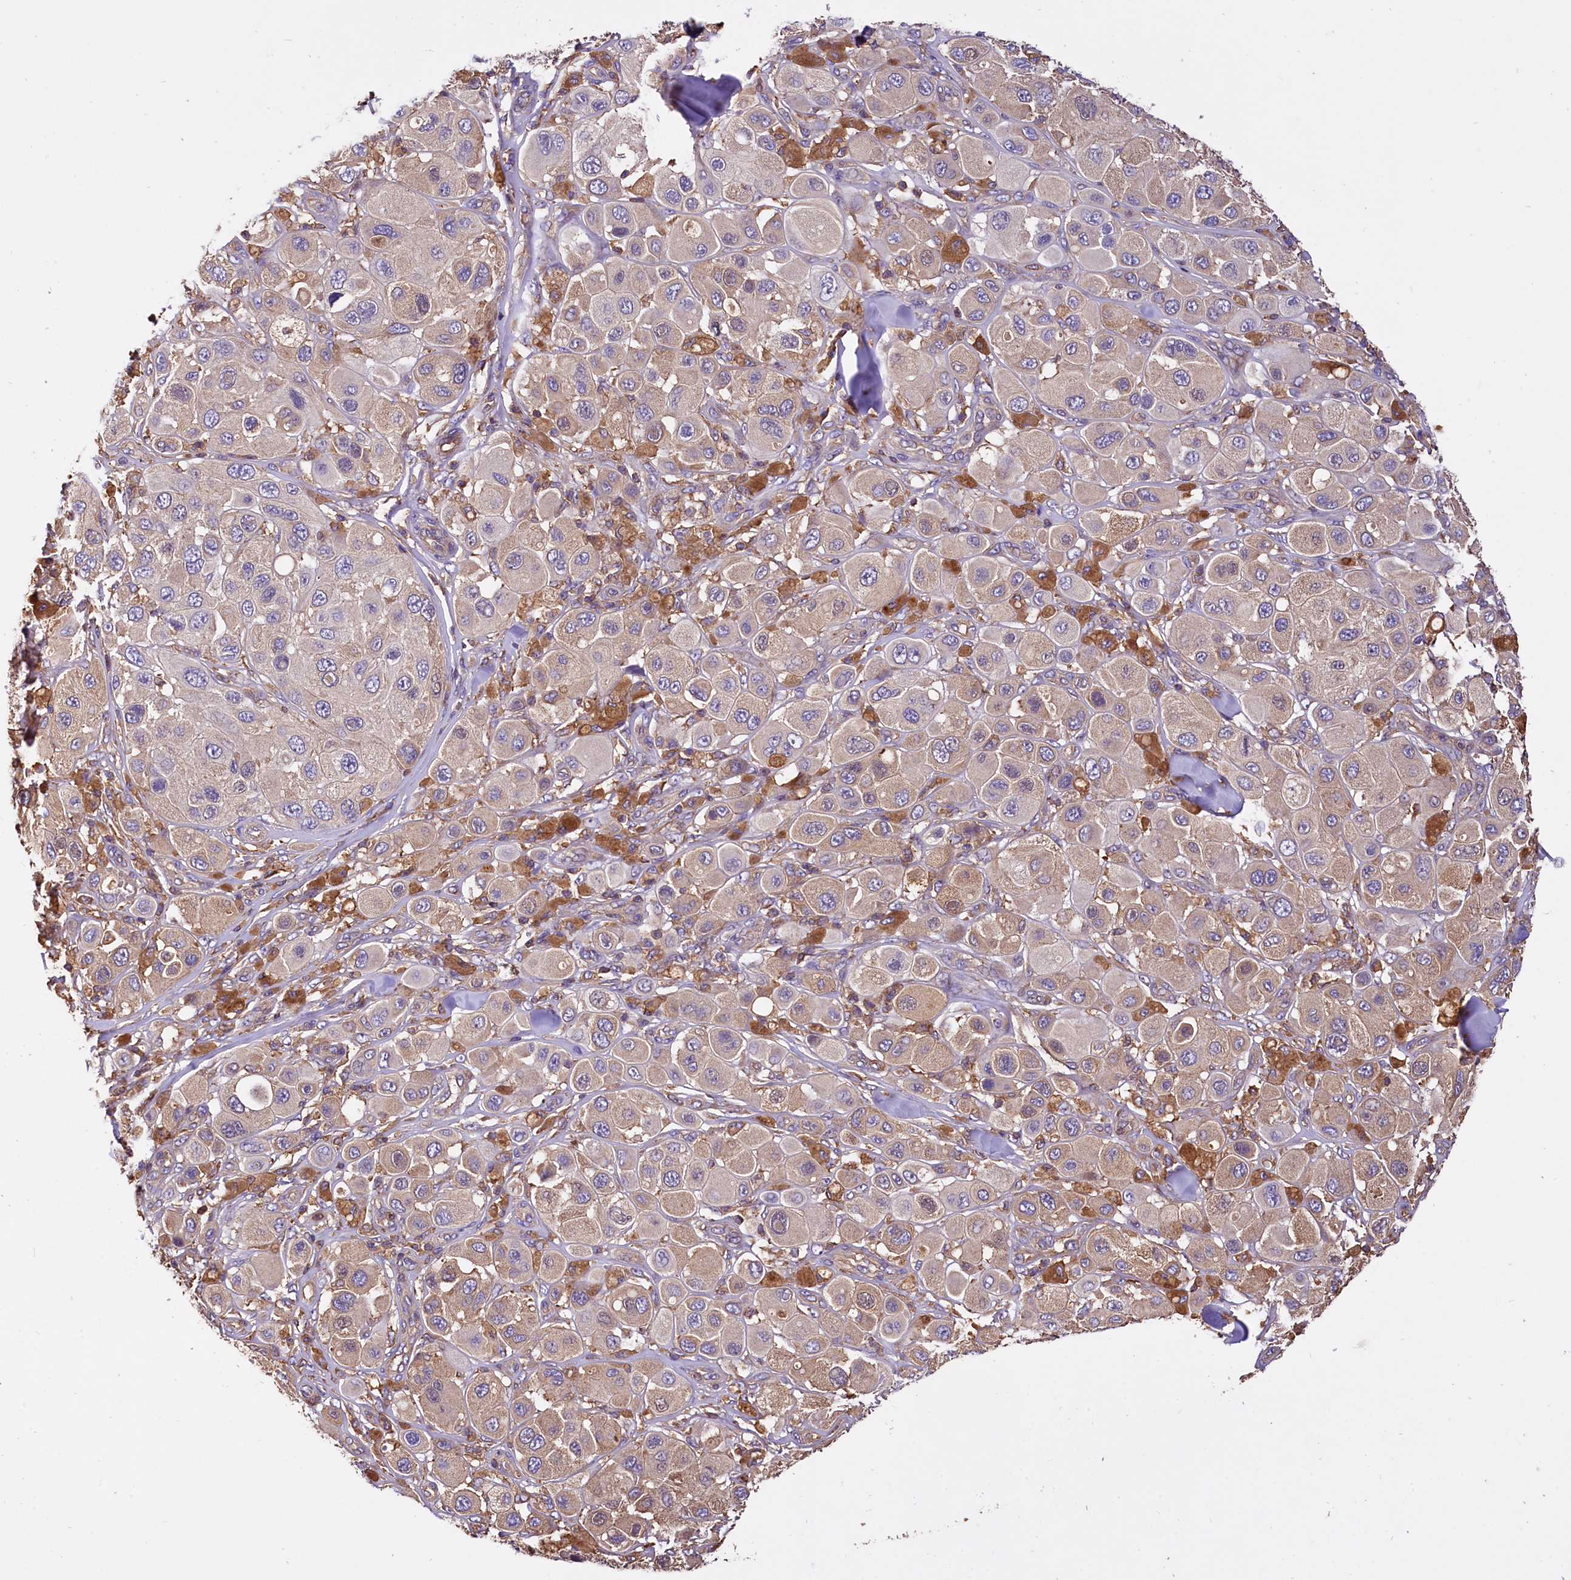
{"staining": {"intensity": "weak", "quantity": "25%-75%", "location": "cytoplasmic/membranous"}, "tissue": "melanoma", "cell_type": "Tumor cells", "image_type": "cancer", "snomed": [{"axis": "morphology", "description": "Malignant melanoma, Metastatic site"}, {"axis": "topography", "description": "Skin"}], "caption": "Malignant melanoma (metastatic site) was stained to show a protein in brown. There is low levels of weak cytoplasmic/membranous positivity in approximately 25%-75% of tumor cells. (IHC, brightfield microscopy, high magnification).", "gene": "RARS2", "patient": {"sex": "male", "age": 41}}